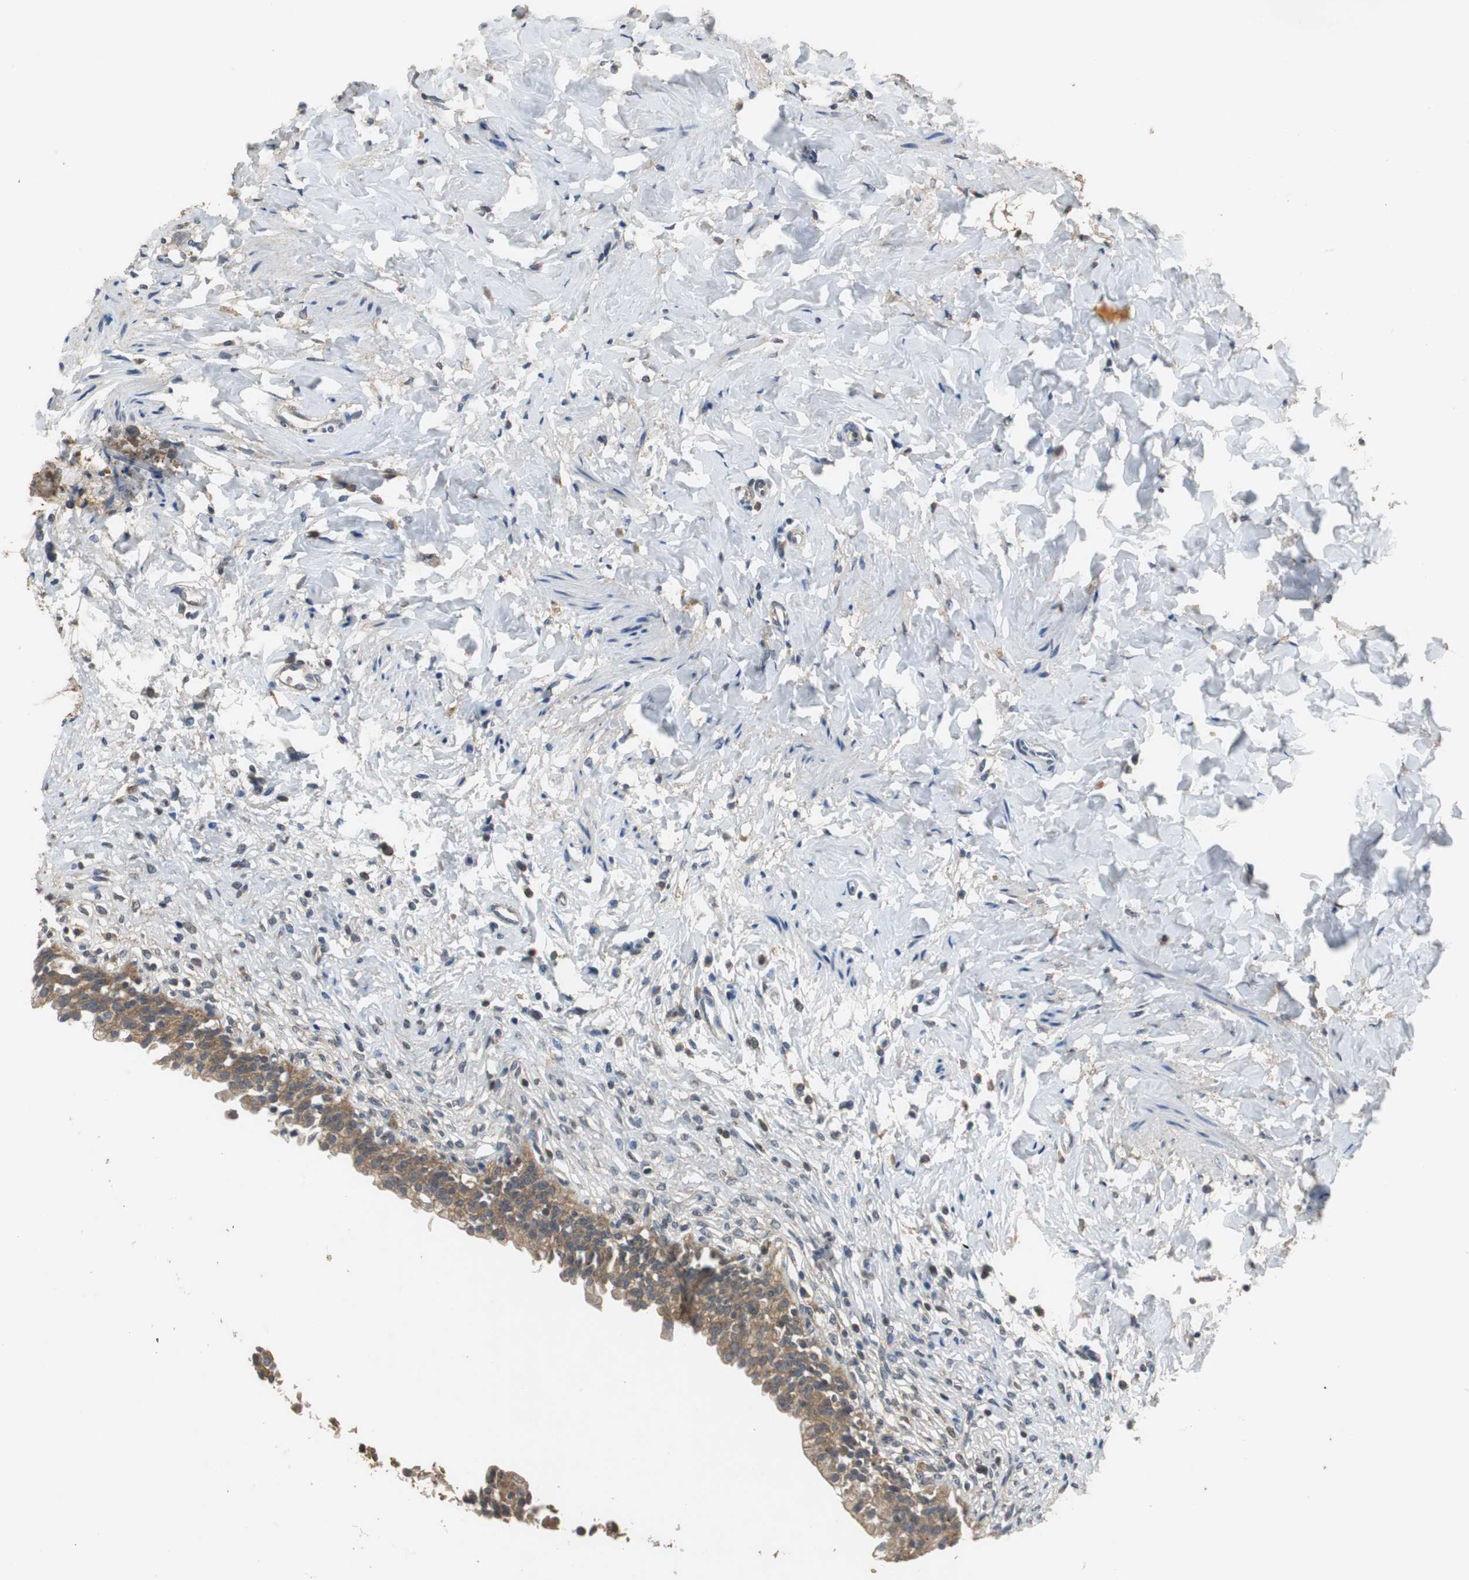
{"staining": {"intensity": "strong", "quantity": ">75%", "location": "cytoplasmic/membranous"}, "tissue": "urinary bladder", "cell_type": "Urothelial cells", "image_type": "normal", "snomed": [{"axis": "morphology", "description": "Normal tissue, NOS"}, {"axis": "morphology", "description": "Inflammation, NOS"}, {"axis": "topography", "description": "Urinary bladder"}], "caption": "Immunohistochemical staining of benign urinary bladder reveals high levels of strong cytoplasmic/membranous positivity in approximately >75% of urothelial cells.", "gene": "VBP1", "patient": {"sex": "female", "age": 80}}